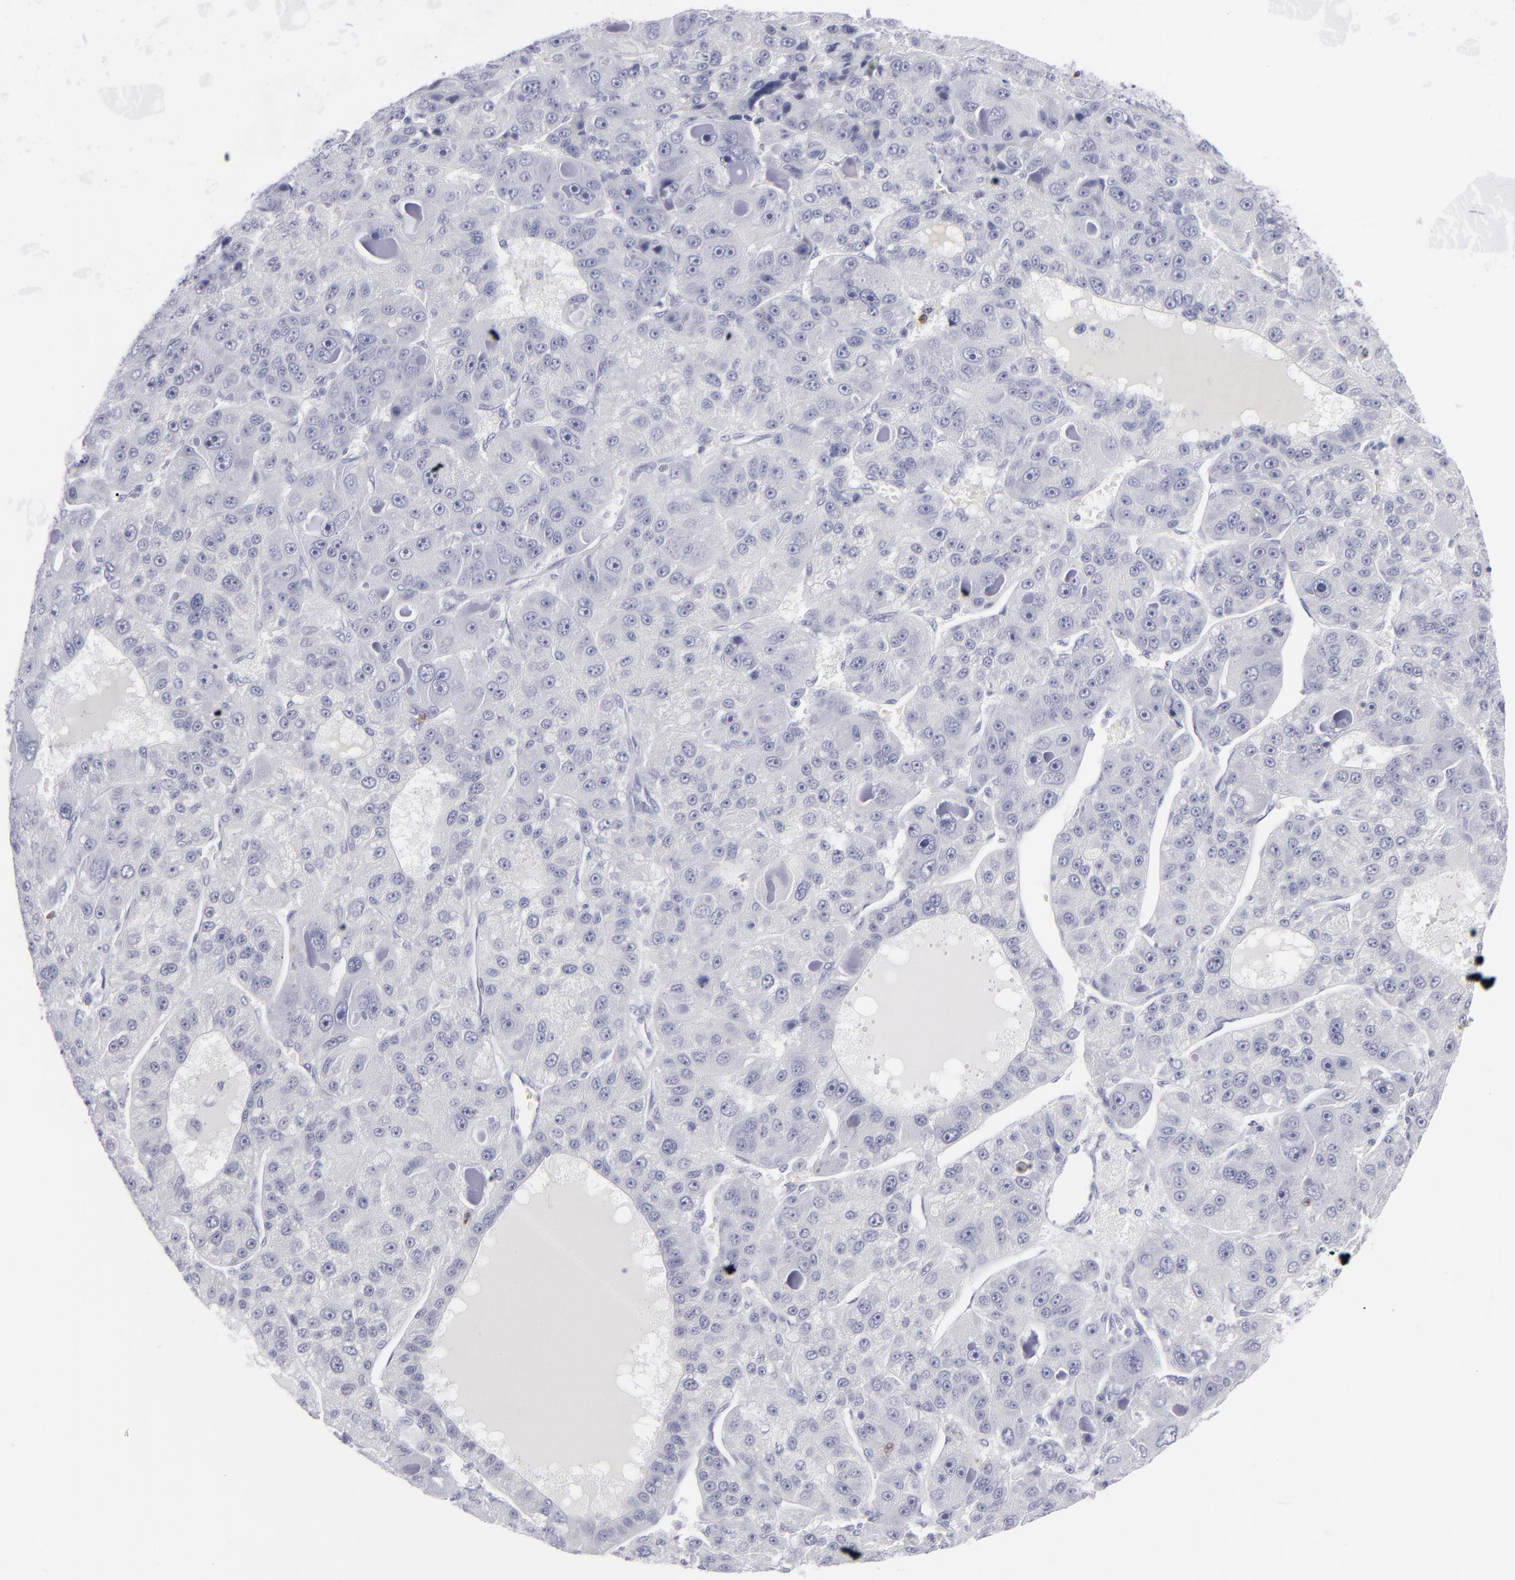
{"staining": {"intensity": "negative", "quantity": "none", "location": "none"}, "tissue": "liver cancer", "cell_type": "Tumor cells", "image_type": "cancer", "snomed": [{"axis": "morphology", "description": "Carcinoma, Hepatocellular, NOS"}, {"axis": "topography", "description": "Liver"}], "caption": "Liver cancer was stained to show a protein in brown. There is no significant positivity in tumor cells. (DAB IHC with hematoxylin counter stain).", "gene": "CD7", "patient": {"sex": "male", "age": 76}}